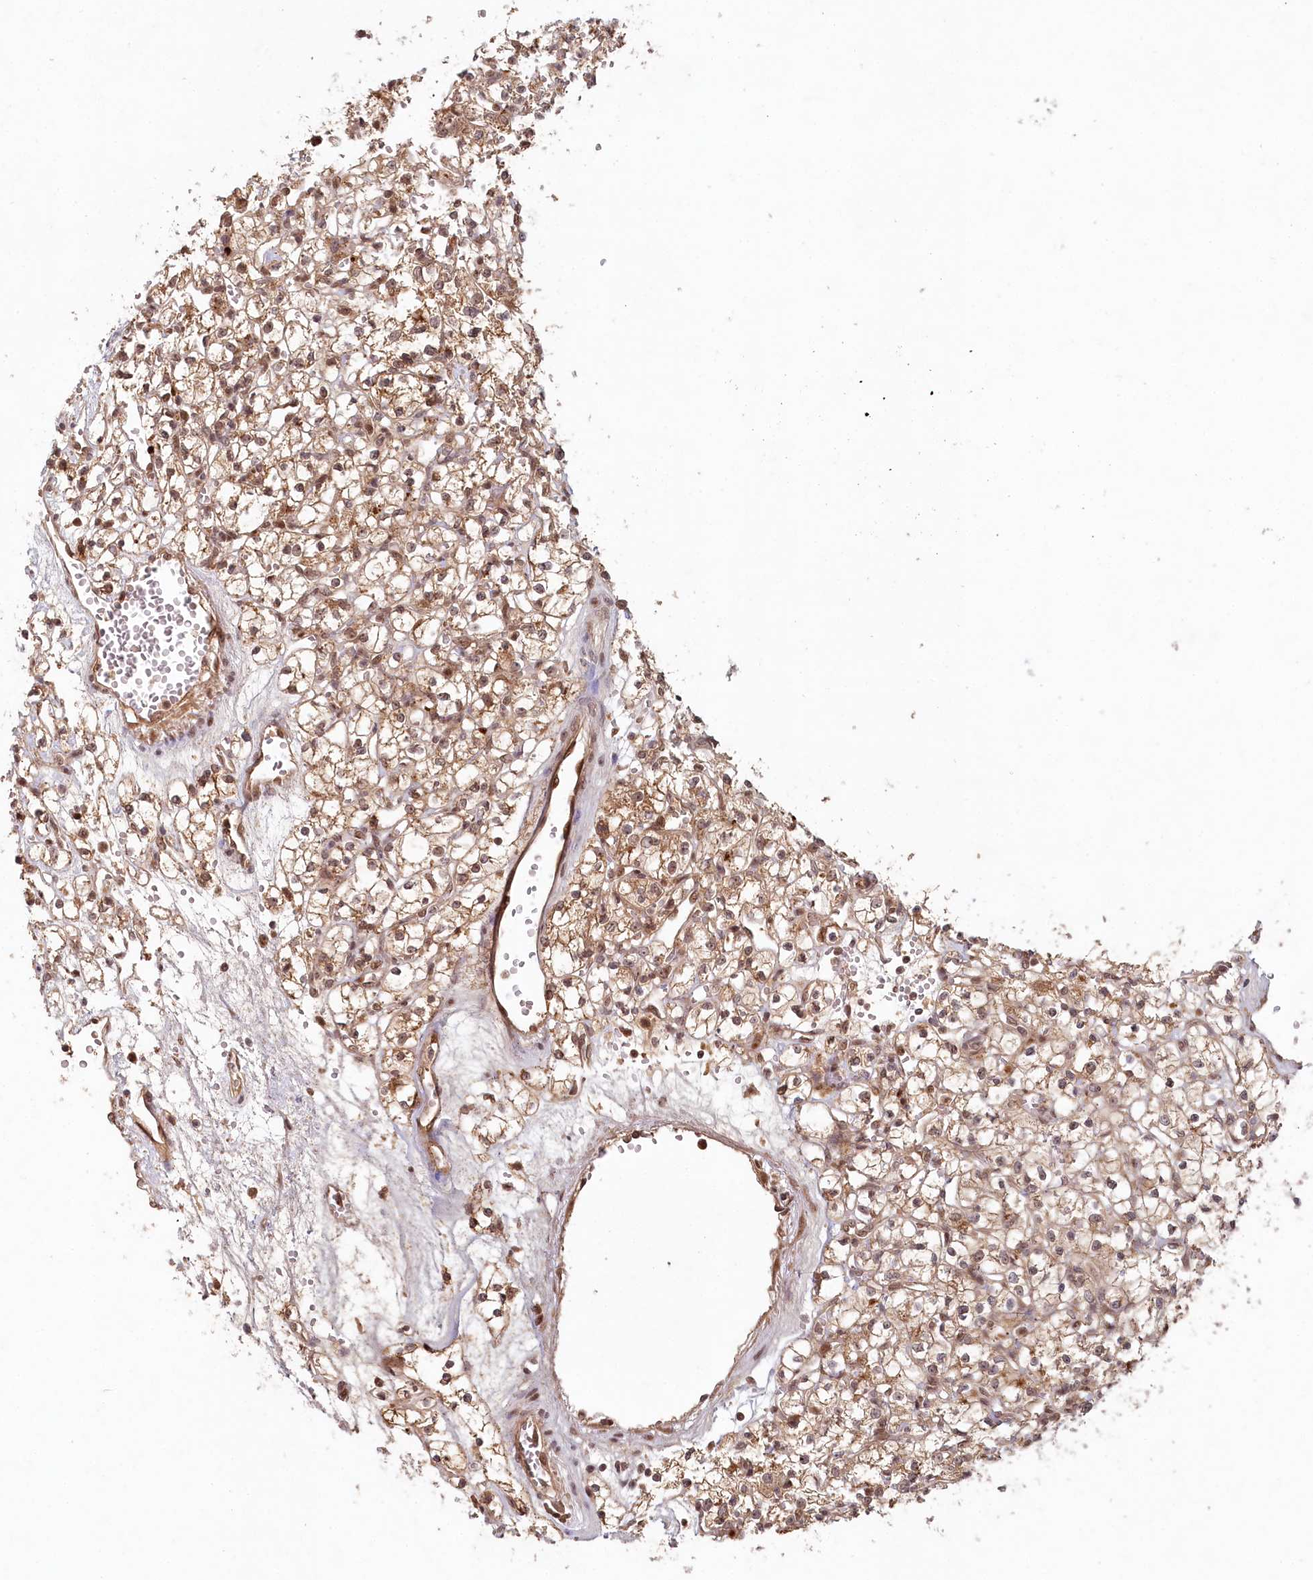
{"staining": {"intensity": "moderate", "quantity": ">75%", "location": "cytoplasmic/membranous,nuclear"}, "tissue": "renal cancer", "cell_type": "Tumor cells", "image_type": "cancer", "snomed": [{"axis": "morphology", "description": "Adenocarcinoma, NOS"}, {"axis": "topography", "description": "Kidney"}], "caption": "Immunohistochemistry (IHC) image of renal cancer (adenocarcinoma) stained for a protein (brown), which reveals medium levels of moderate cytoplasmic/membranous and nuclear positivity in about >75% of tumor cells.", "gene": "WAPL", "patient": {"sex": "female", "age": 59}}